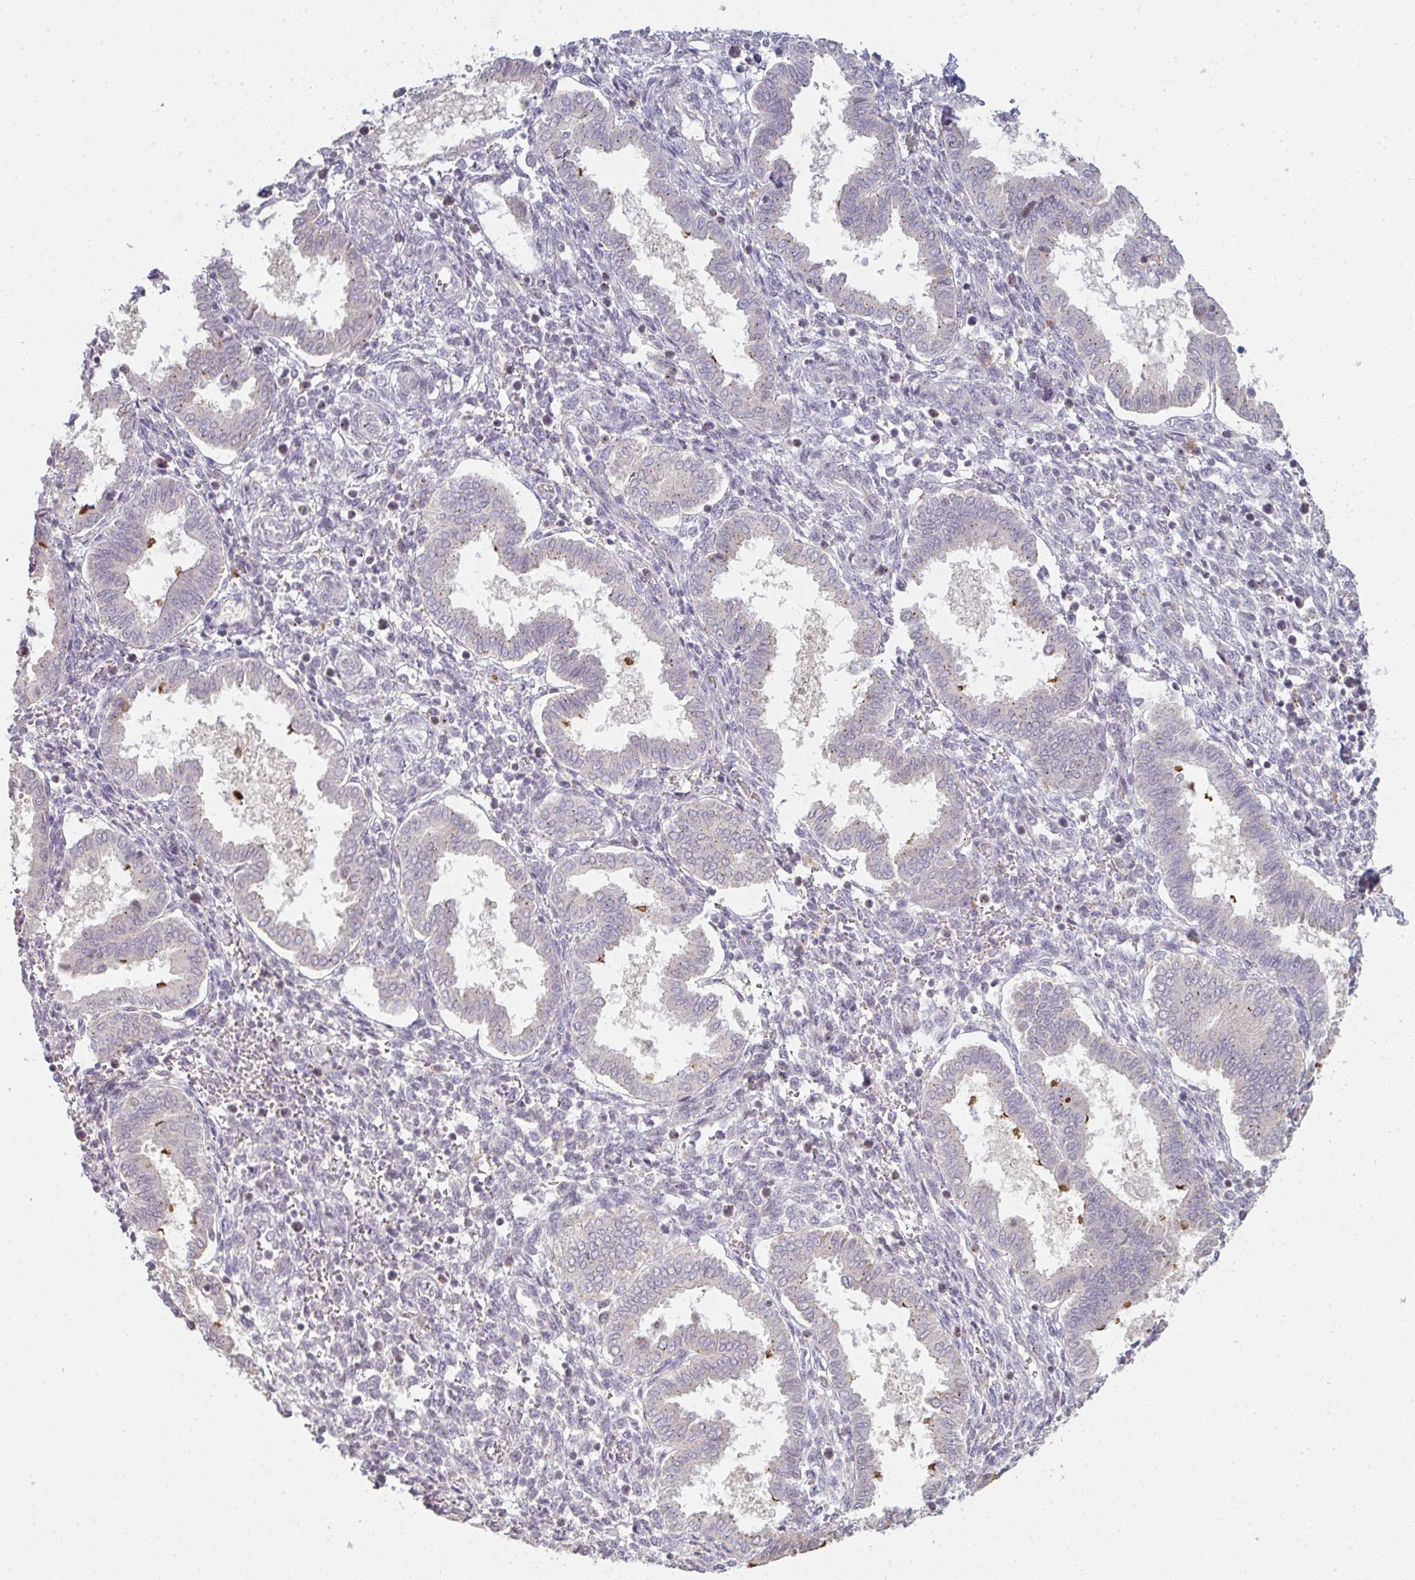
{"staining": {"intensity": "negative", "quantity": "none", "location": "none"}, "tissue": "endometrium", "cell_type": "Cells in endometrial stroma", "image_type": "normal", "snomed": [{"axis": "morphology", "description": "Normal tissue, NOS"}, {"axis": "topography", "description": "Endometrium"}], "caption": "Immunohistochemistry (IHC) photomicrograph of unremarkable endometrium: human endometrium stained with DAB demonstrates no significant protein staining in cells in endometrial stroma.", "gene": "TMEM237", "patient": {"sex": "female", "age": 24}}